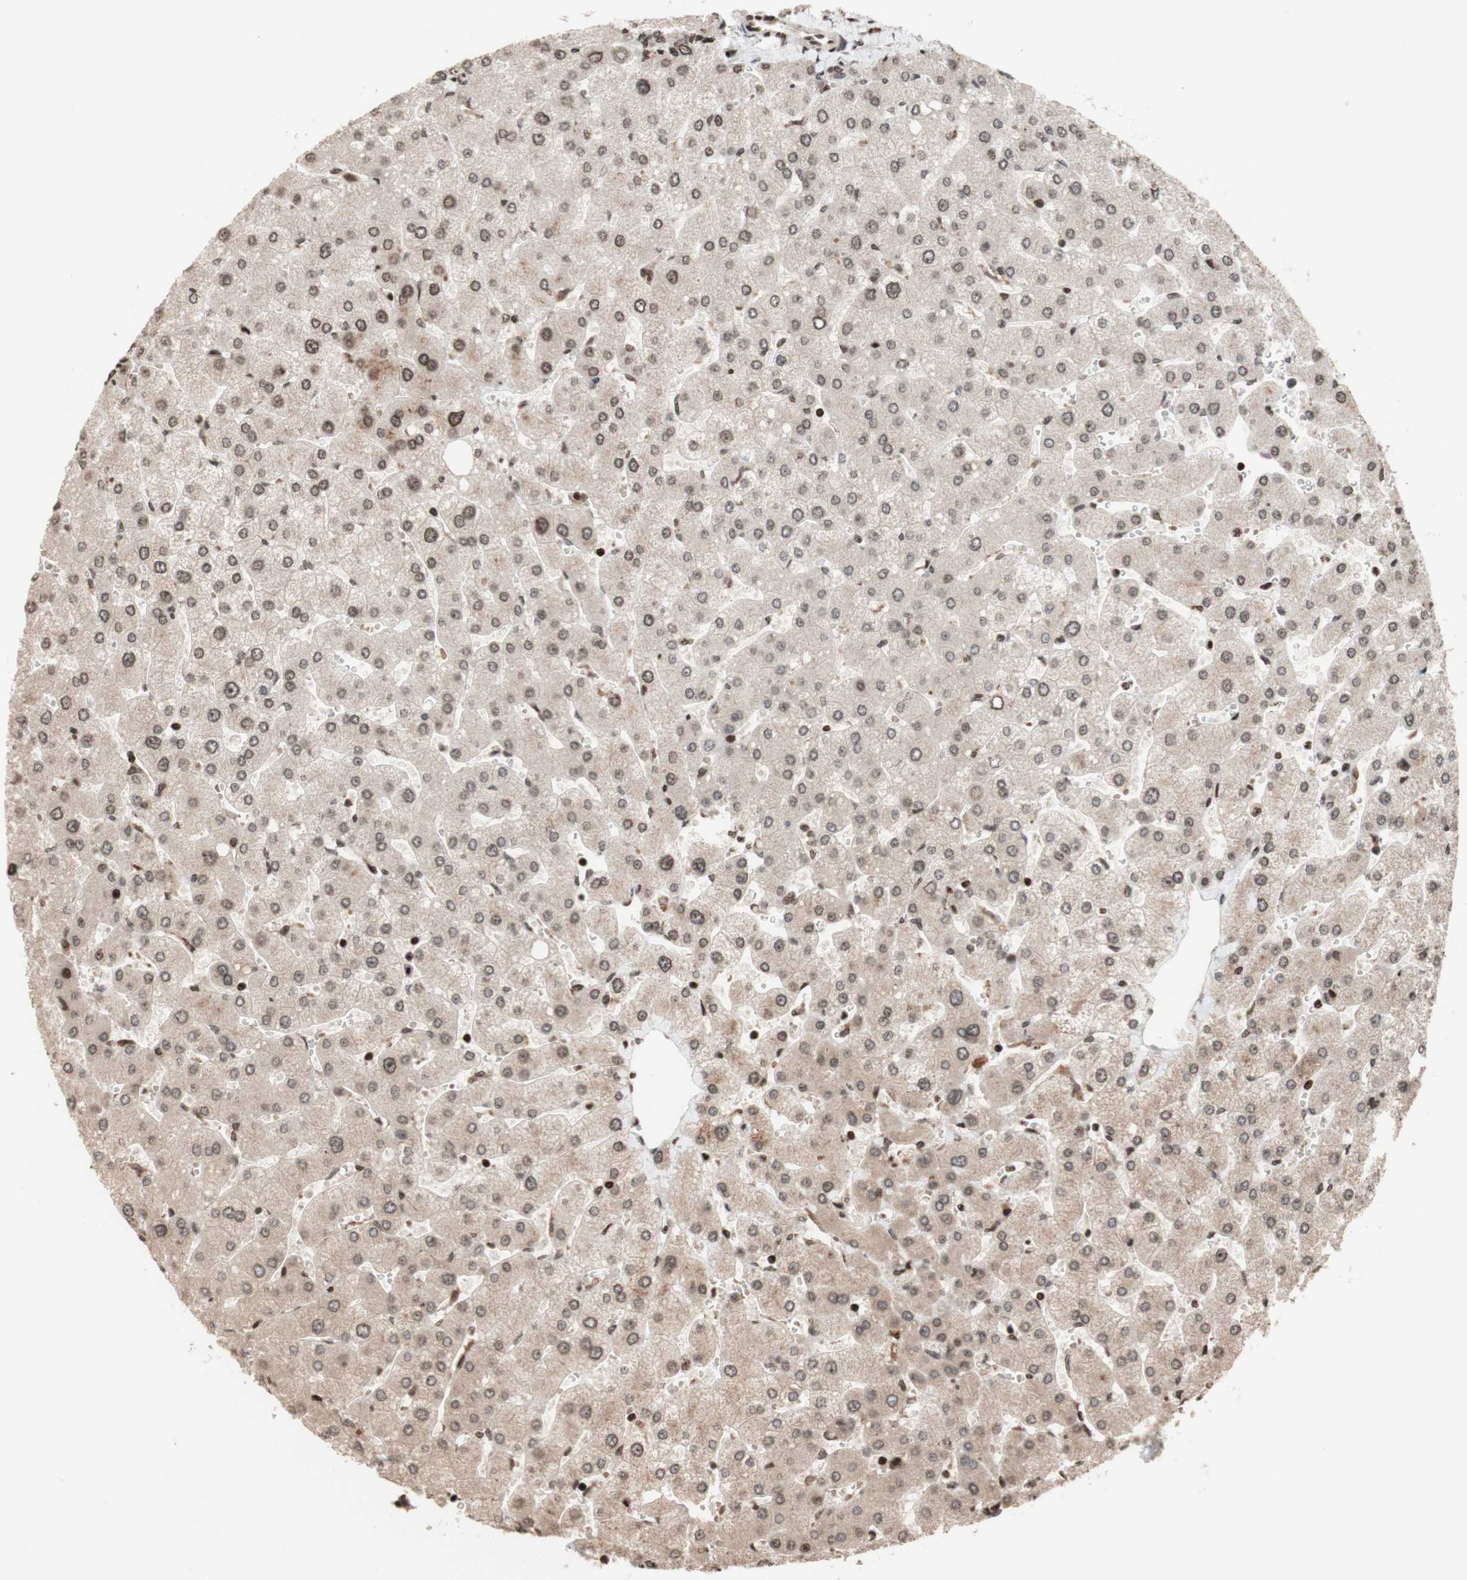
{"staining": {"intensity": "weak", "quantity": ">75%", "location": "cytoplasmic/membranous"}, "tissue": "liver", "cell_type": "Cholangiocytes", "image_type": "normal", "snomed": [{"axis": "morphology", "description": "Normal tissue, NOS"}, {"axis": "topography", "description": "Liver"}], "caption": "Human liver stained with a brown dye demonstrates weak cytoplasmic/membranous positive positivity in approximately >75% of cholangiocytes.", "gene": "POLA1", "patient": {"sex": "male", "age": 55}}